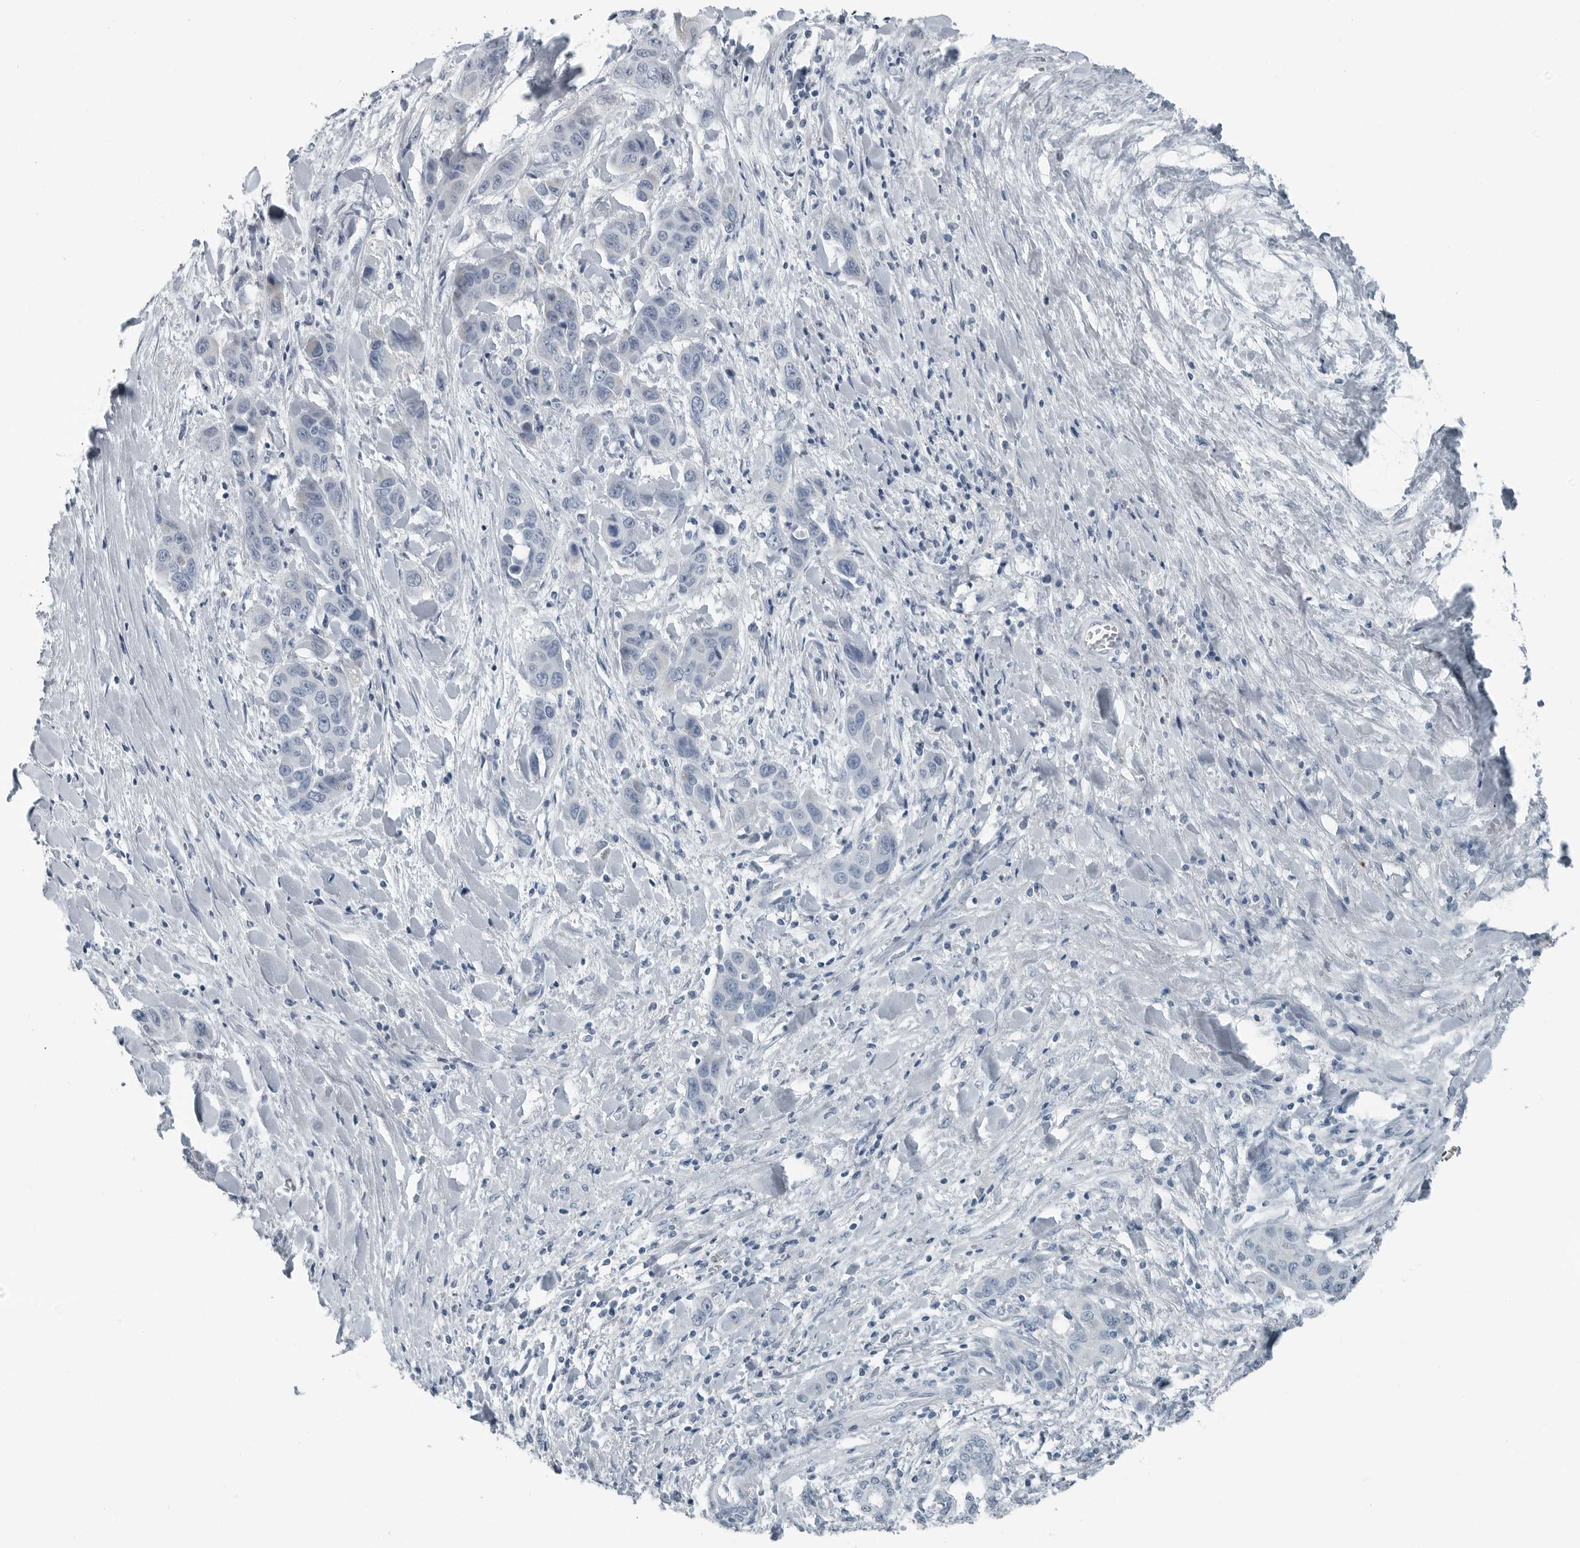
{"staining": {"intensity": "negative", "quantity": "none", "location": "none"}, "tissue": "liver cancer", "cell_type": "Tumor cells", "image_type": "cancer", "snomed": [{"axis": "morphology", "description": "Cholangiocarcinoma"}, {"axis": "topography", "description": "Liver"}], "caption": "An IHC micrograph of liver cancer is shown. There is no staining in tumor cells of liver cancer.", "gene": "ZPBP2", "patient": {"sex": "female", "age": 52}}